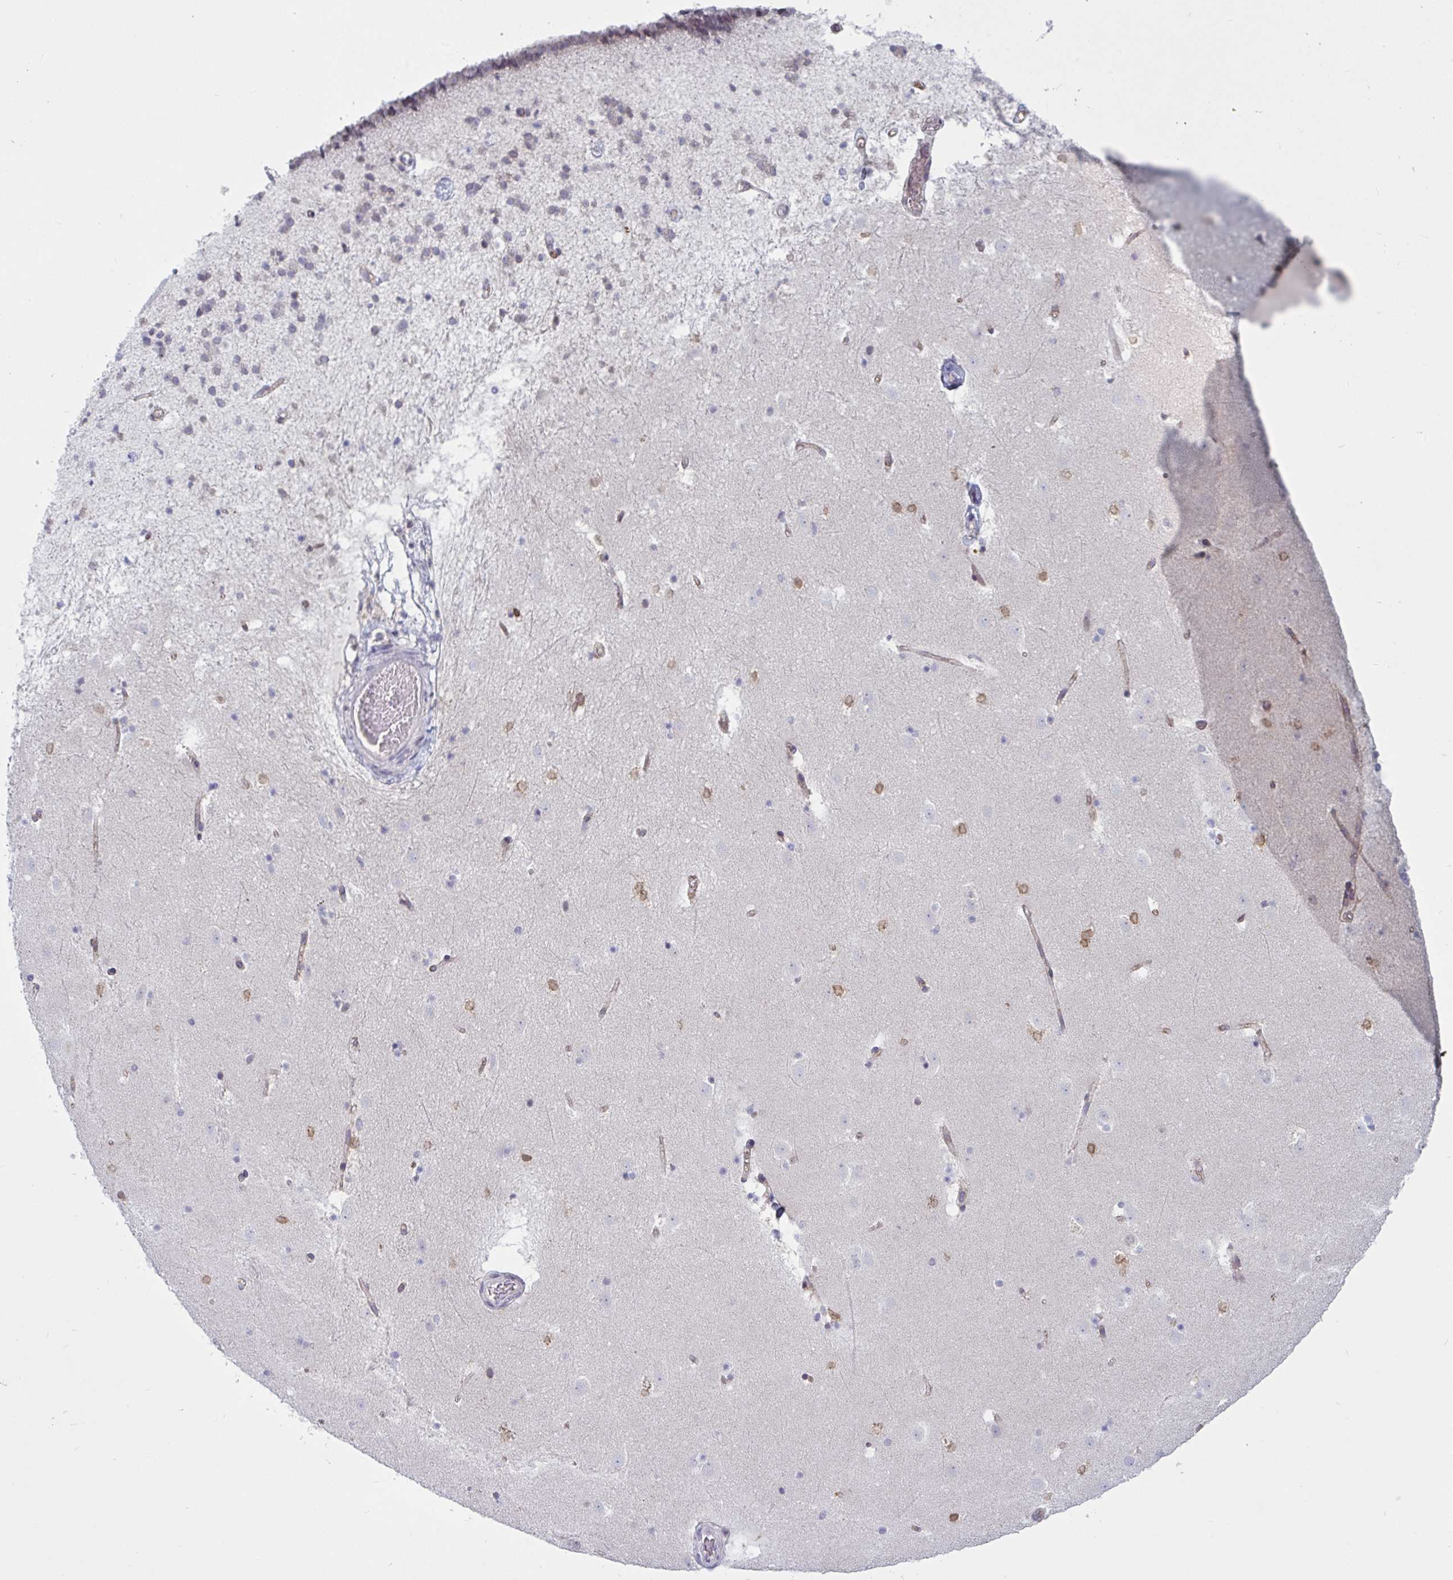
{"staining": {"intensity": "negative", "quantity": "none", "location": "none"}, "tissue": "caudate", "cell_type": "Glial cells", "image_type": "normal", "snomed": [{"axis": "morphology", "description": "Normal tissue, NOS"}, {"axis": "topography", "description": "Lateral ventricle wall"}], "caption": "Photomicrograph shows no protein expression in glial cells of unremarkable caudate. (Brightfield microscopy of DAB IHC at high magnification).", "gene": "TANK", "patient": {"sex": "male", "age": 37}}